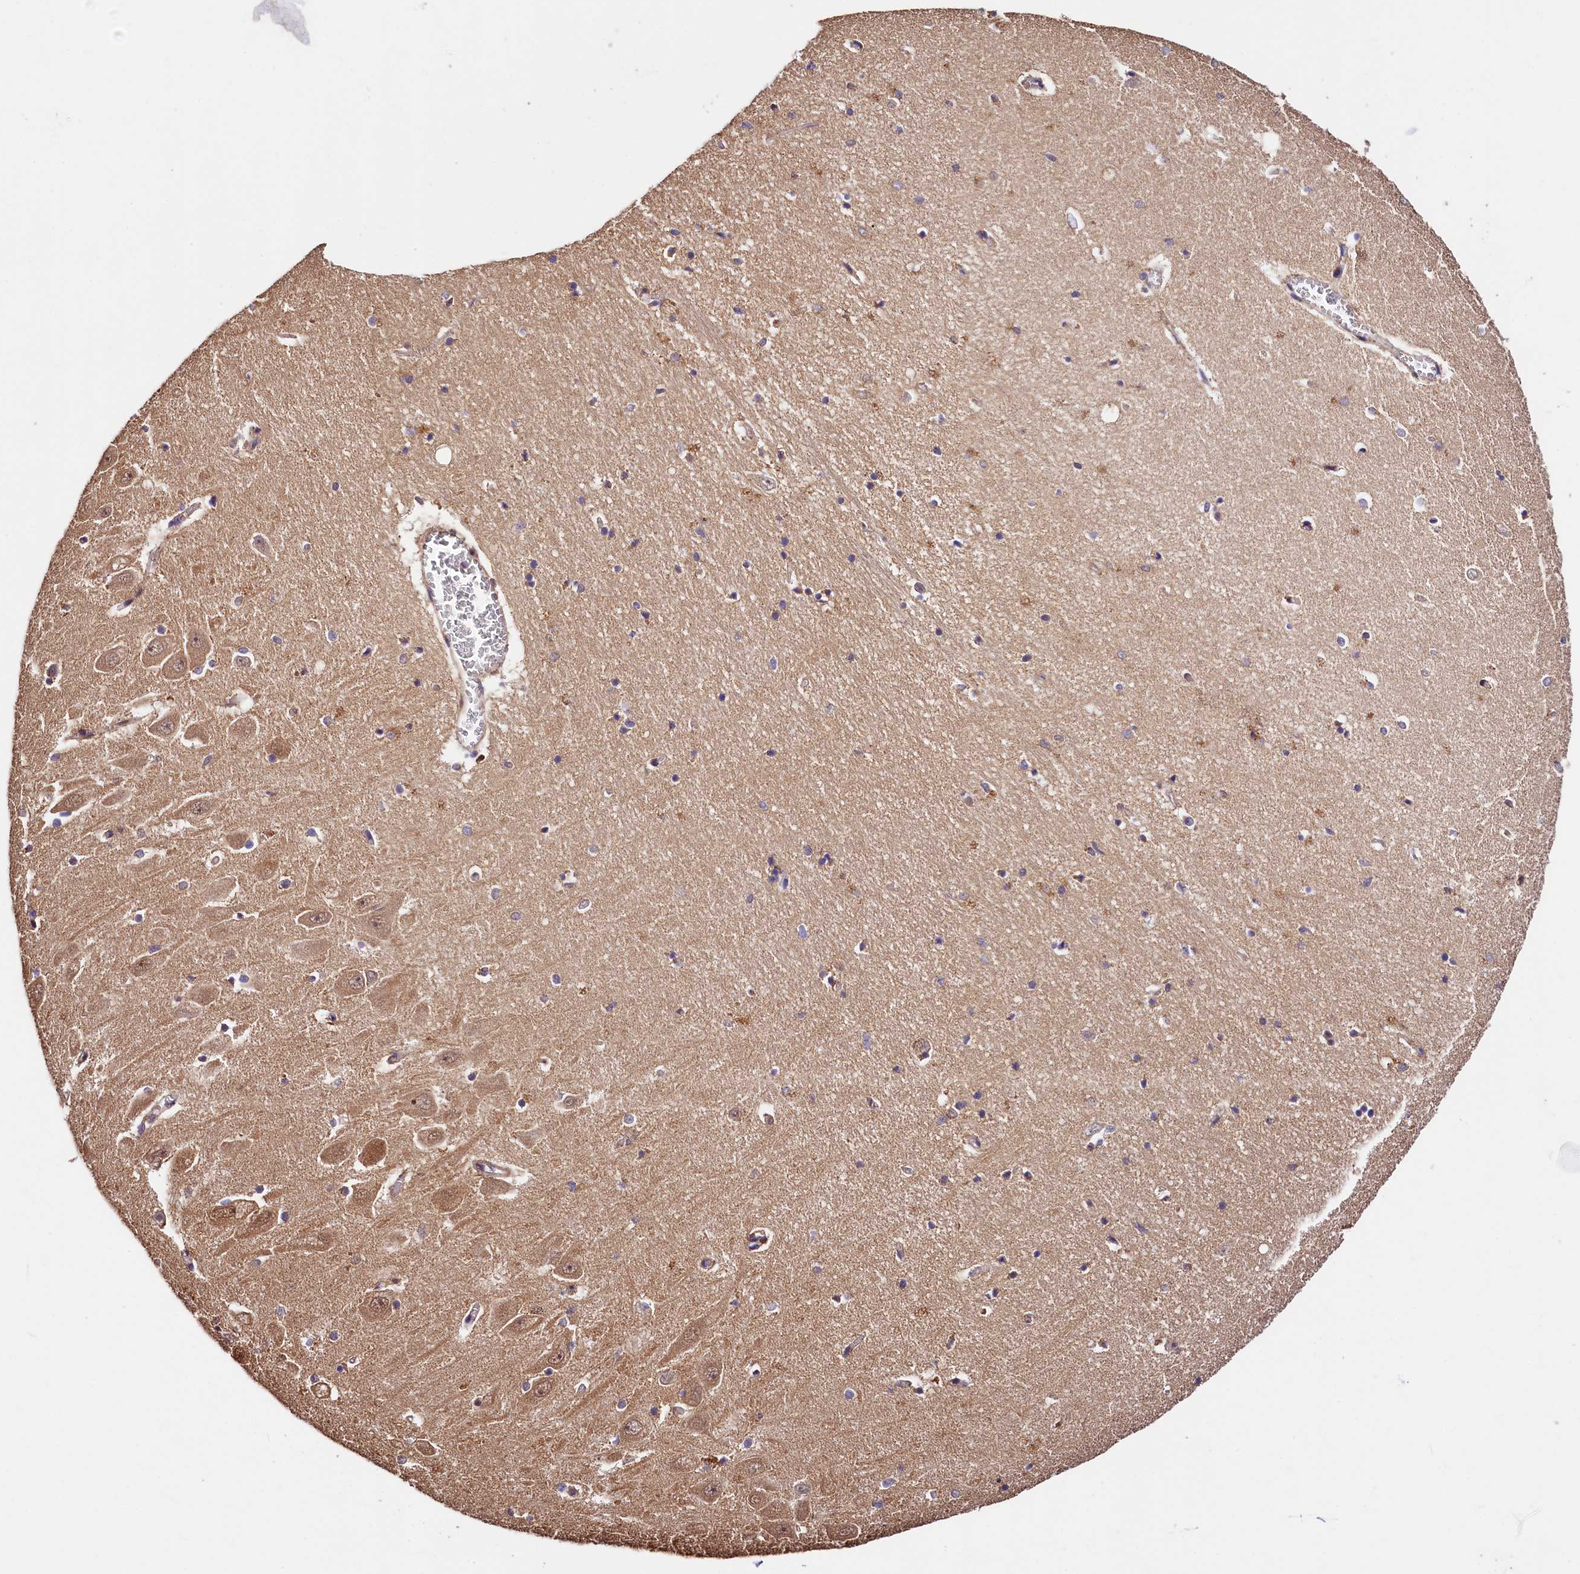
{"staining": {"intensity": "weak", "quantity": "<25%", "location": "cytoplasmic/membranous"}, "tissue": "hippocampus", "cell_type": "Glial cells", "image_type": "normal", "snomed": [{"axis": "morphology", "description": "Normal tissue, NOS"}, {"axis": "topography", "description": "Hippocampus"}], "caption": "Unremarkable hippocampus was stained to show a protein in brown. There is no significant staining in glial cells. Nuclei are stained in blue.", "gene": "KPTN", "patient": {"sex": "female", "age": 64}}